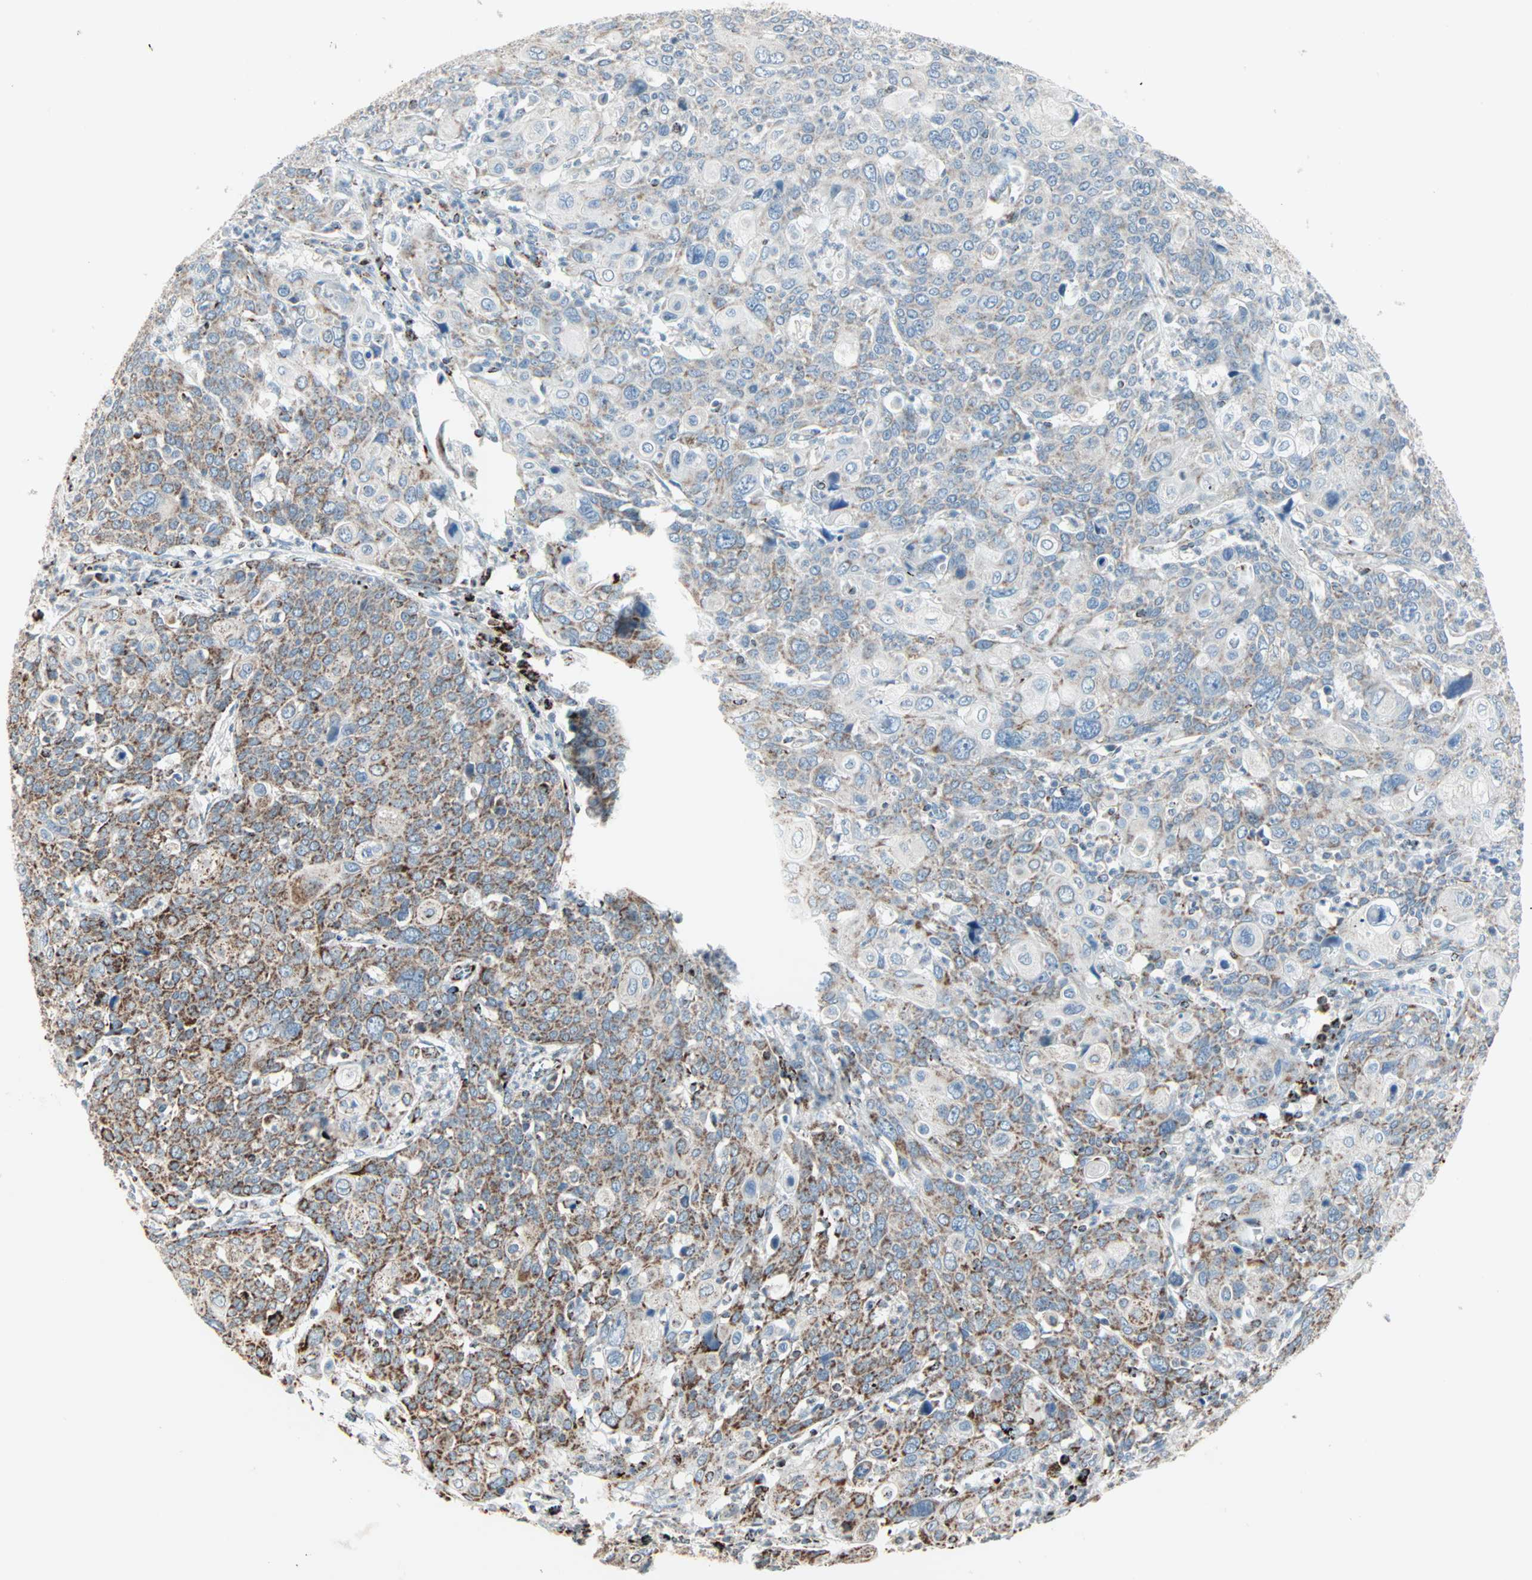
{"staining": {"intensity": "moderate", "quantity": "25%-75%", "location": "cytoplasmic/membranous"}, "tissue": "cervical cancer", "cell_type": "Tumor cells", "image_type": "cancer", "snomed": [{"axis": "morphology", "description": "Squamous cell carcinoma, NOS"}, {"axis": "topography", "description": "Cervix"}], "caption": "This is an image of immunohistochemistry (IHC) staining of cervical cancer, which shows moderate positivity in the cytoplasmic/membranous of tumor cells.", "gene": "IDH2", "patient": {"sex": "female", "age": 40}}